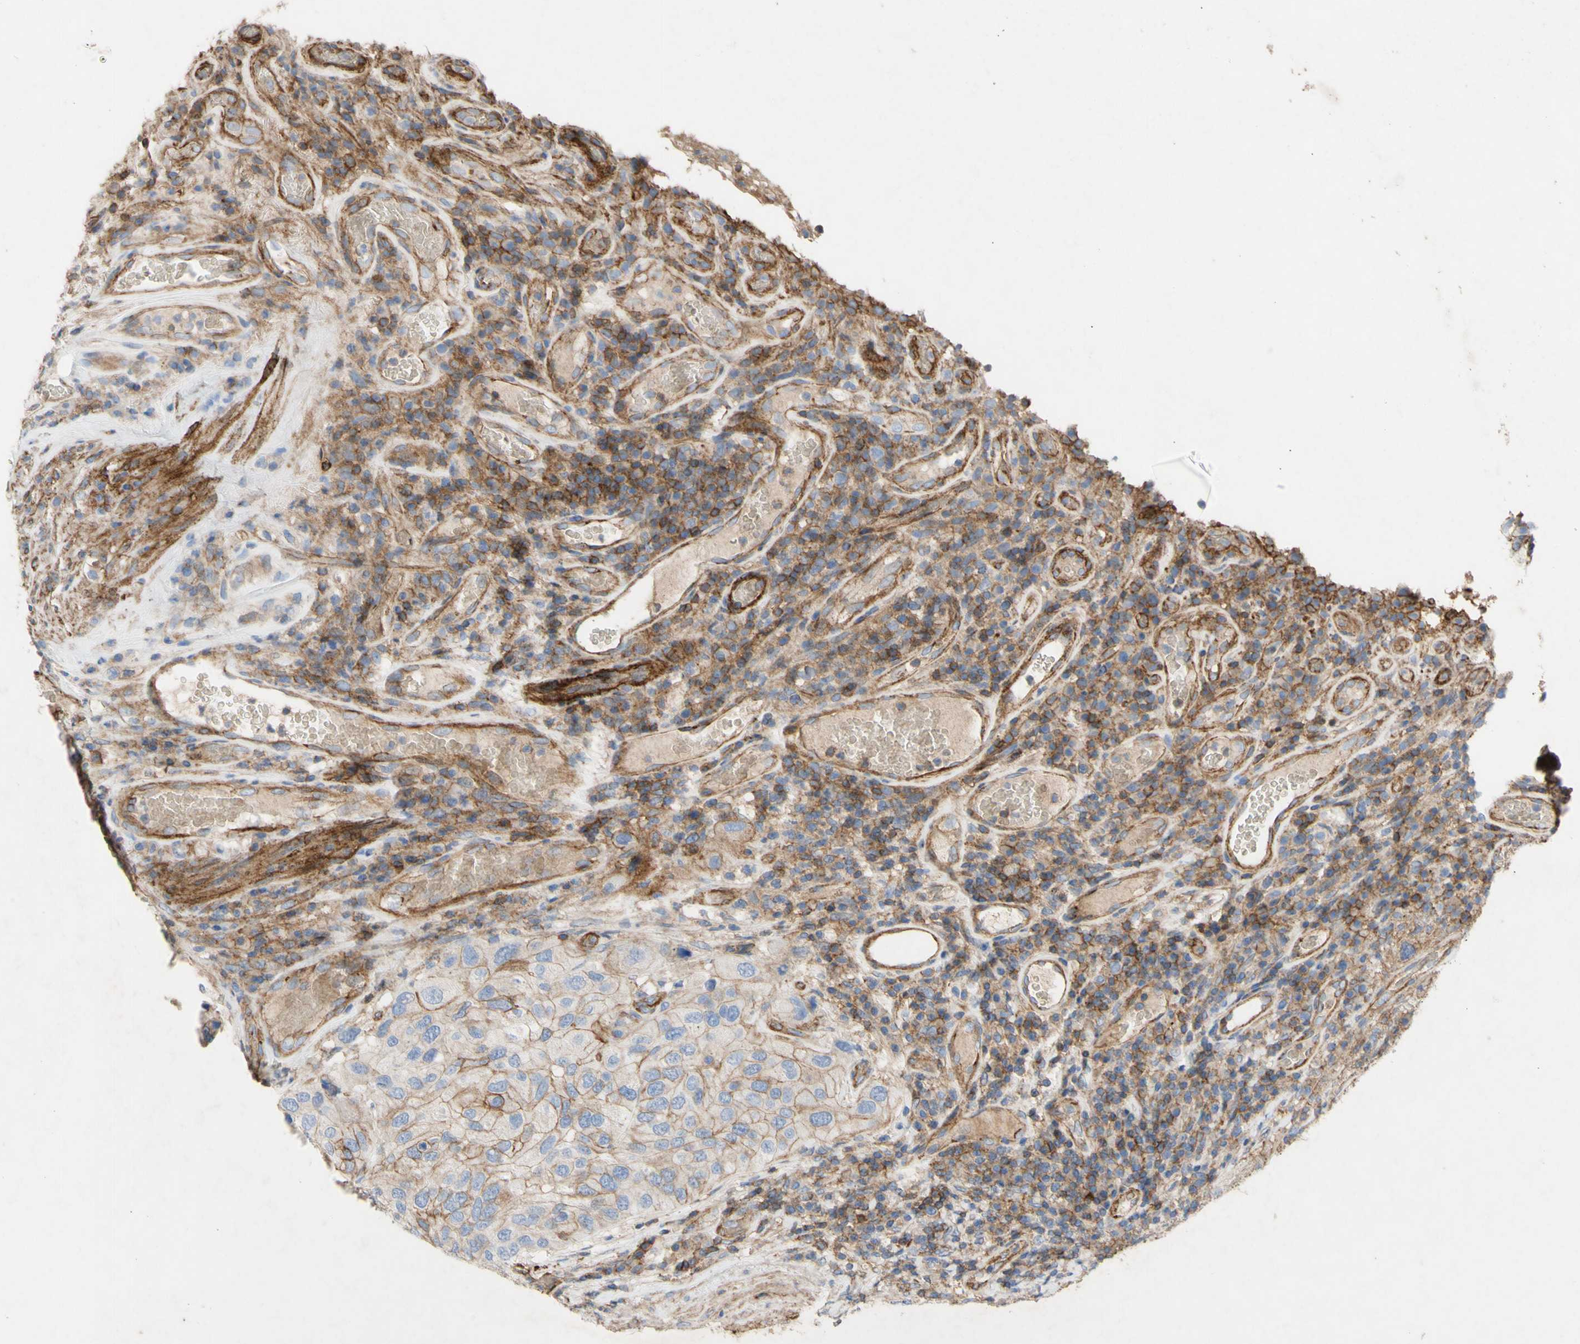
{"staining": {"intensity": "weak", "quantity": "25%-75%", "location": "cytoplasmic/membranous"}, "tissue": "urothelial cancer", "cell_type": "Tumor cells", "image_type": "cancer", "snomed": [{"axis": "morphology", "description": "Urothelial carcinoma, High grade"}, {"axis": "topography", "description": "Urinary bladder"}], "caption": "A histopathology image of human urothelial carcinoma (high-grade) stained for a protein exhibits weak cytoplasmic/membranous brown staining in tumor cells. (Brightfield microscopy of DAB IHC at high magnification).", "gene": "ATP2A3", "patient": {"sex": "female", "age": 64}}